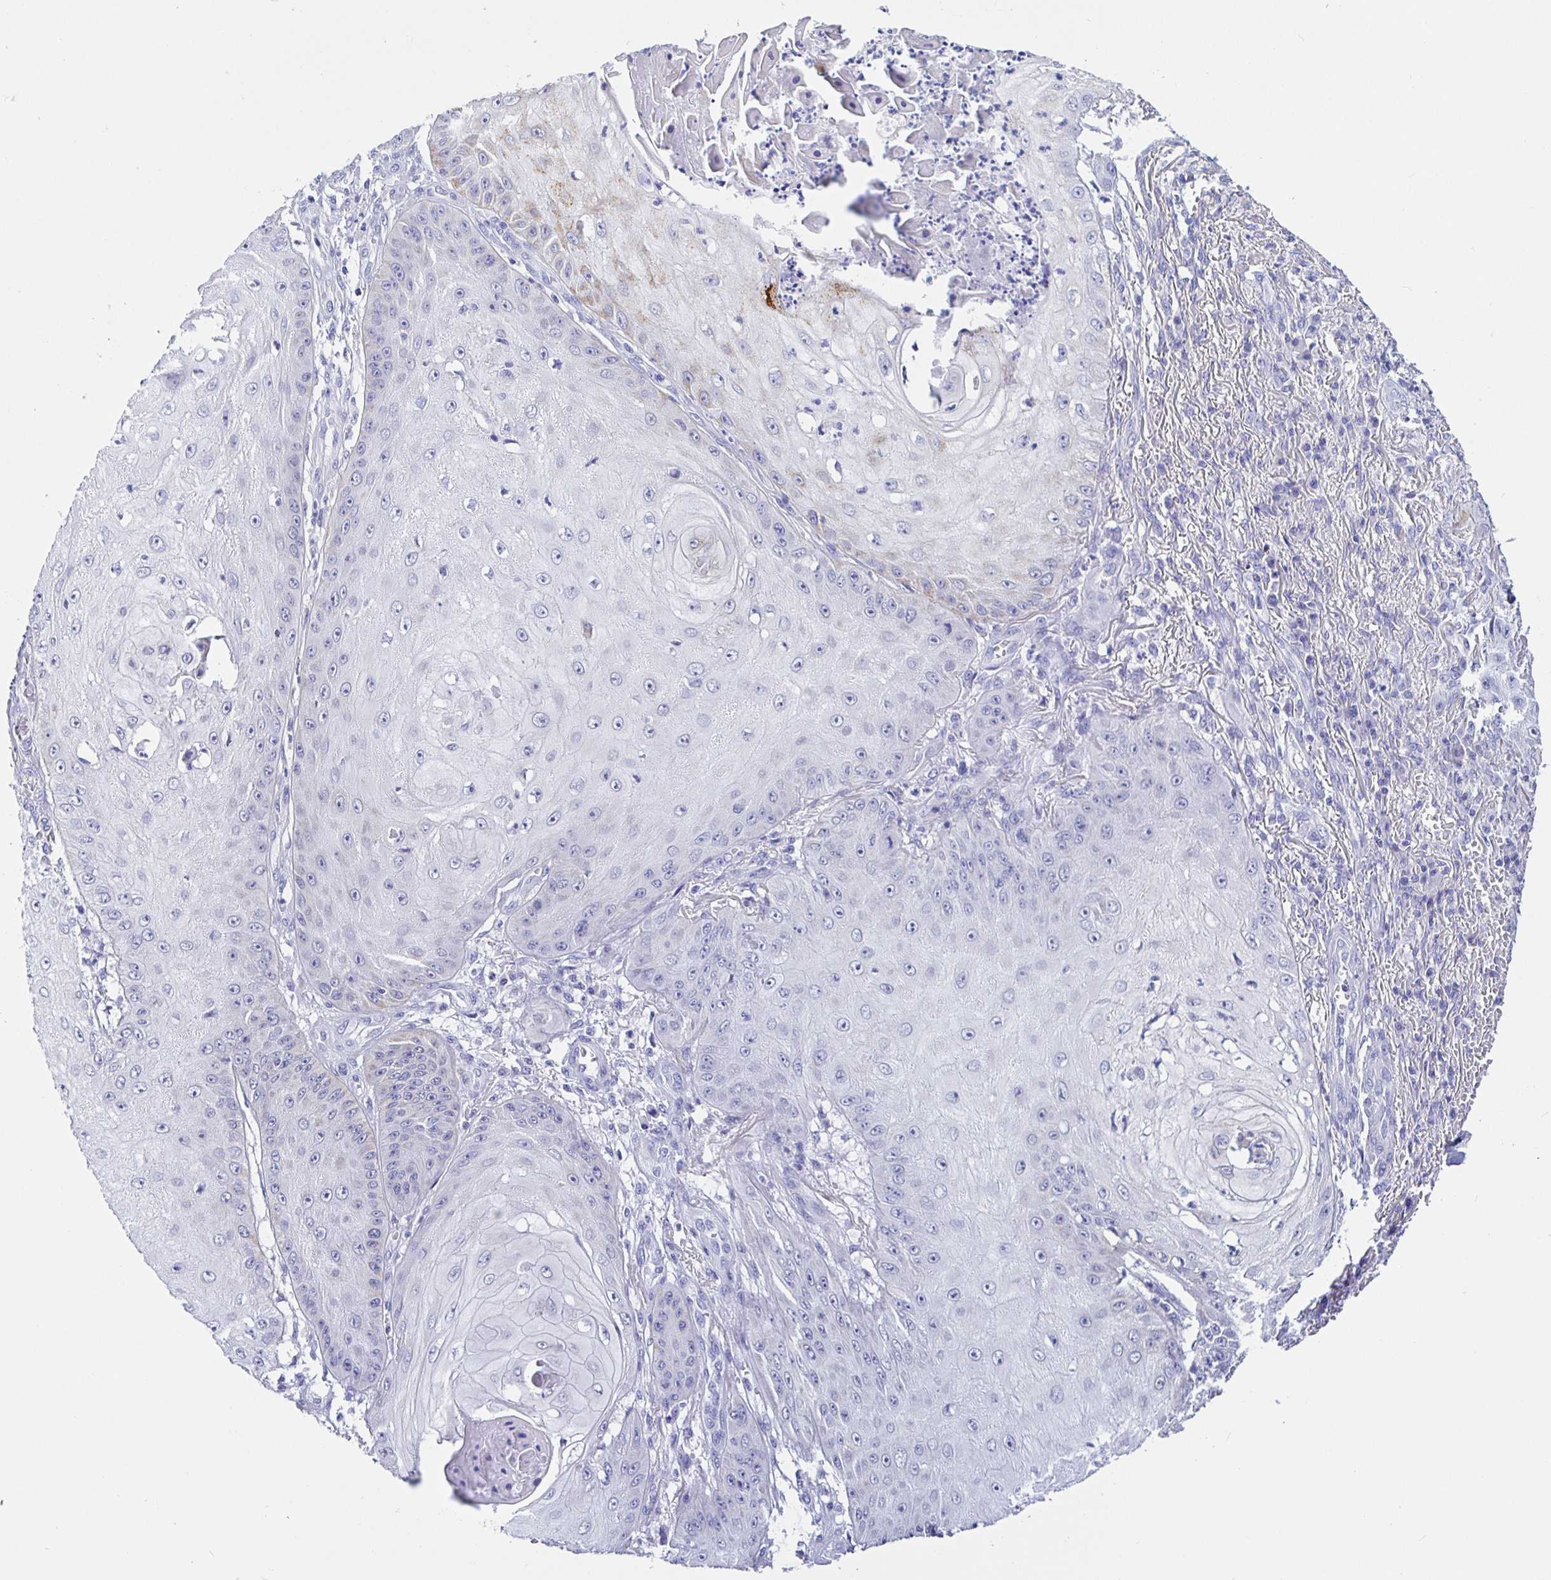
{"staining": {"intensity": "negative", "quantity": "none", "location": "none"}, "tissue": "skin cancer", "cell_type": "Tumor cells", "image_type": "cancer", "snomed": [{"axis": "morphology", "description": "Squamous cell carcinoma, NOS"}, {"axis": "topography", "description": "Skin"}], "caption": "Squamous cell carcinoma (skin) was stained to show a protein in brown. There is no significant staining in tumor cells.", "gene": "MAOA", "patient": {"sex": "male", "age": 70}}